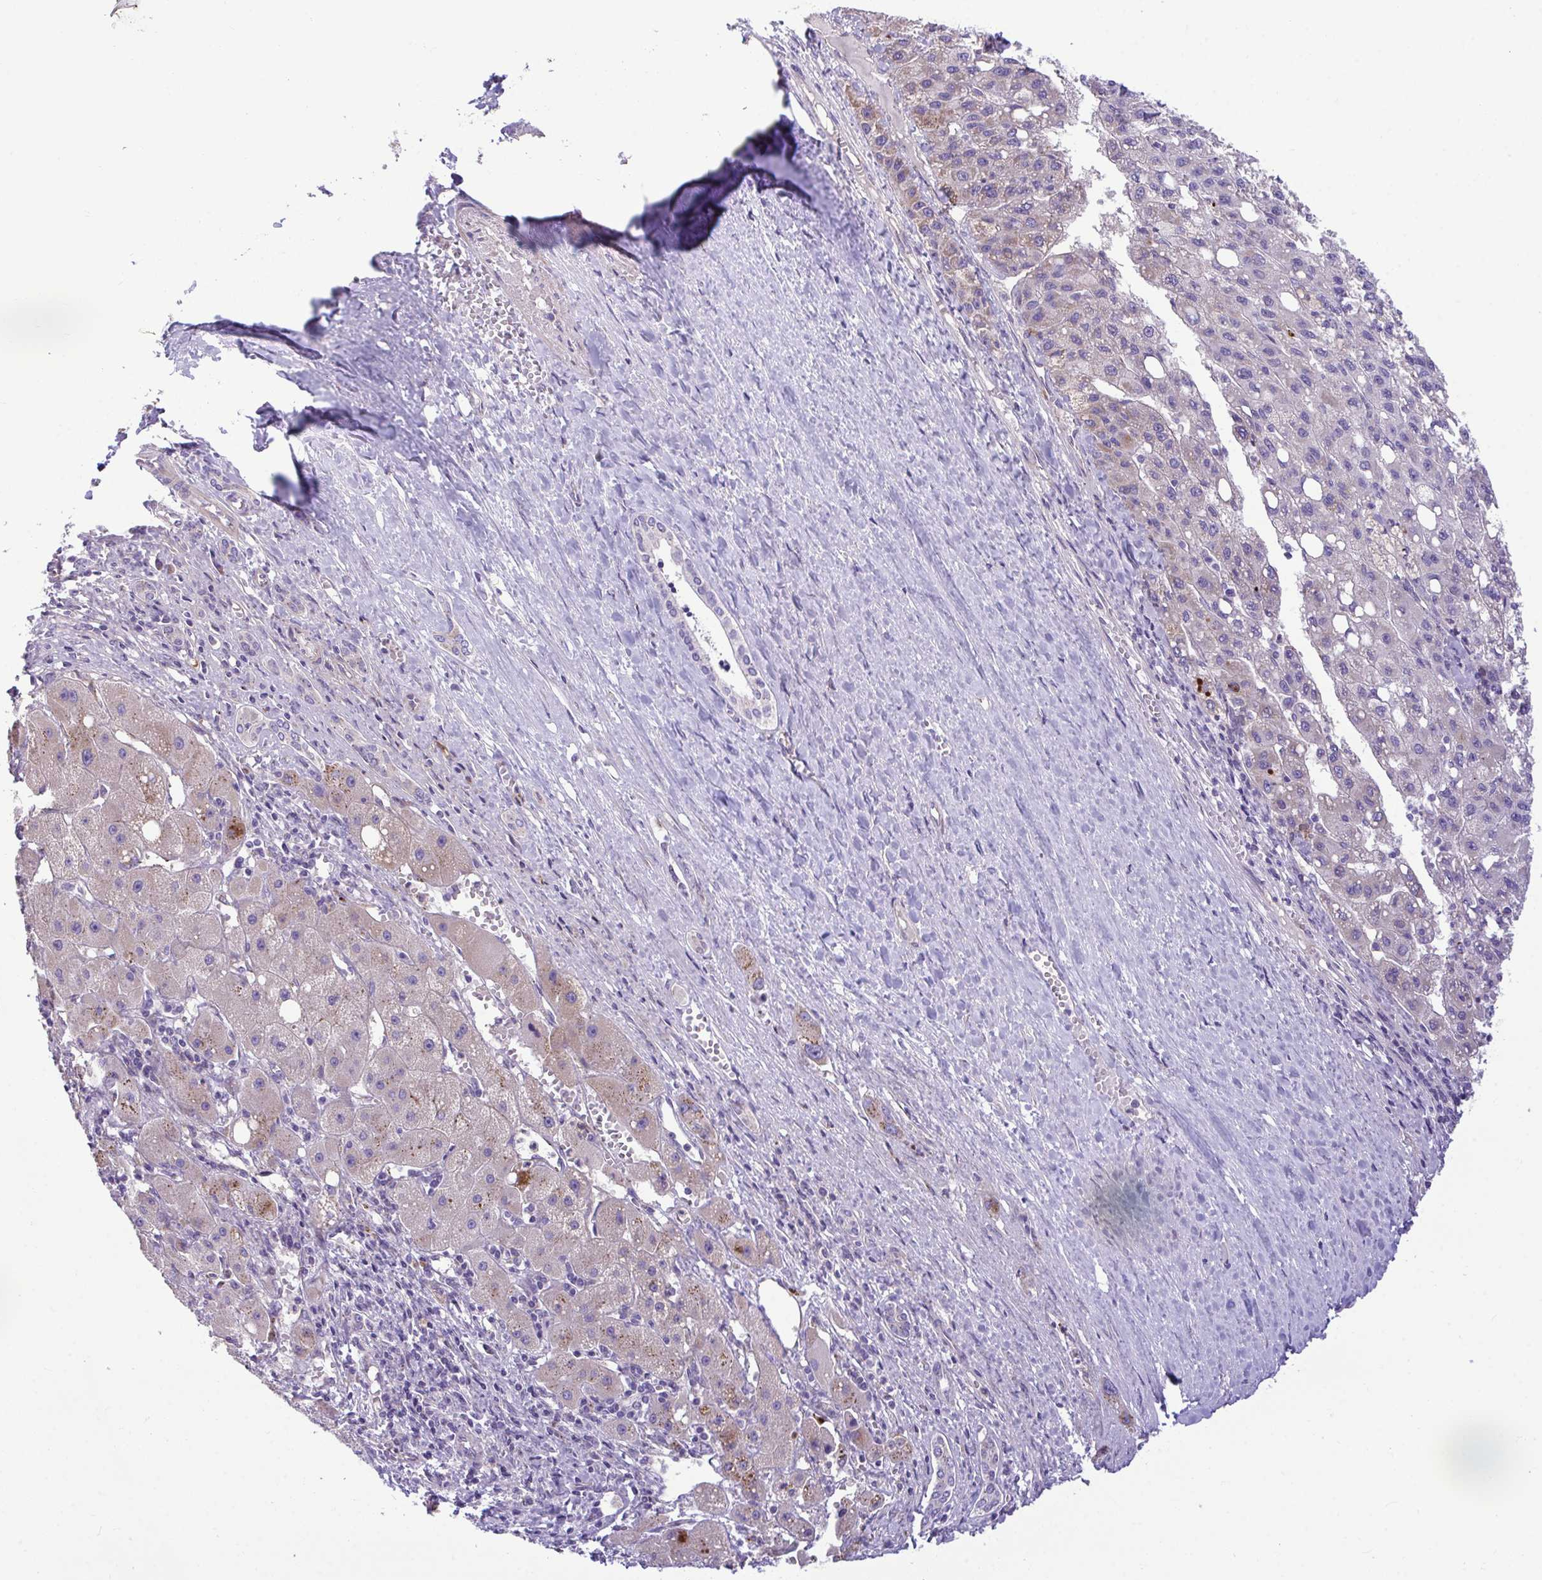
{"staining": {"intensity": "weak", "quantity": "25%-75%", "location": "cytoplasmic/membranous"}, "tissue": "liver cancer", "cell_type": "Tumor cells", "image_type": "cancer", "snomed": [{"axis": "morphology", "description": "Carcinoma, Hepatocellular, NOS"}, {"axis": "topography", "description": "Liver"}], "caption": "The immunohistochemical stain labels weak cytoplasmic/membranous expression in tumor cells of liver cancer (hepatocellular carcinoma) tissue.", "gene": "MRPS16", "patient": {"sex": "female", "age": 82}}